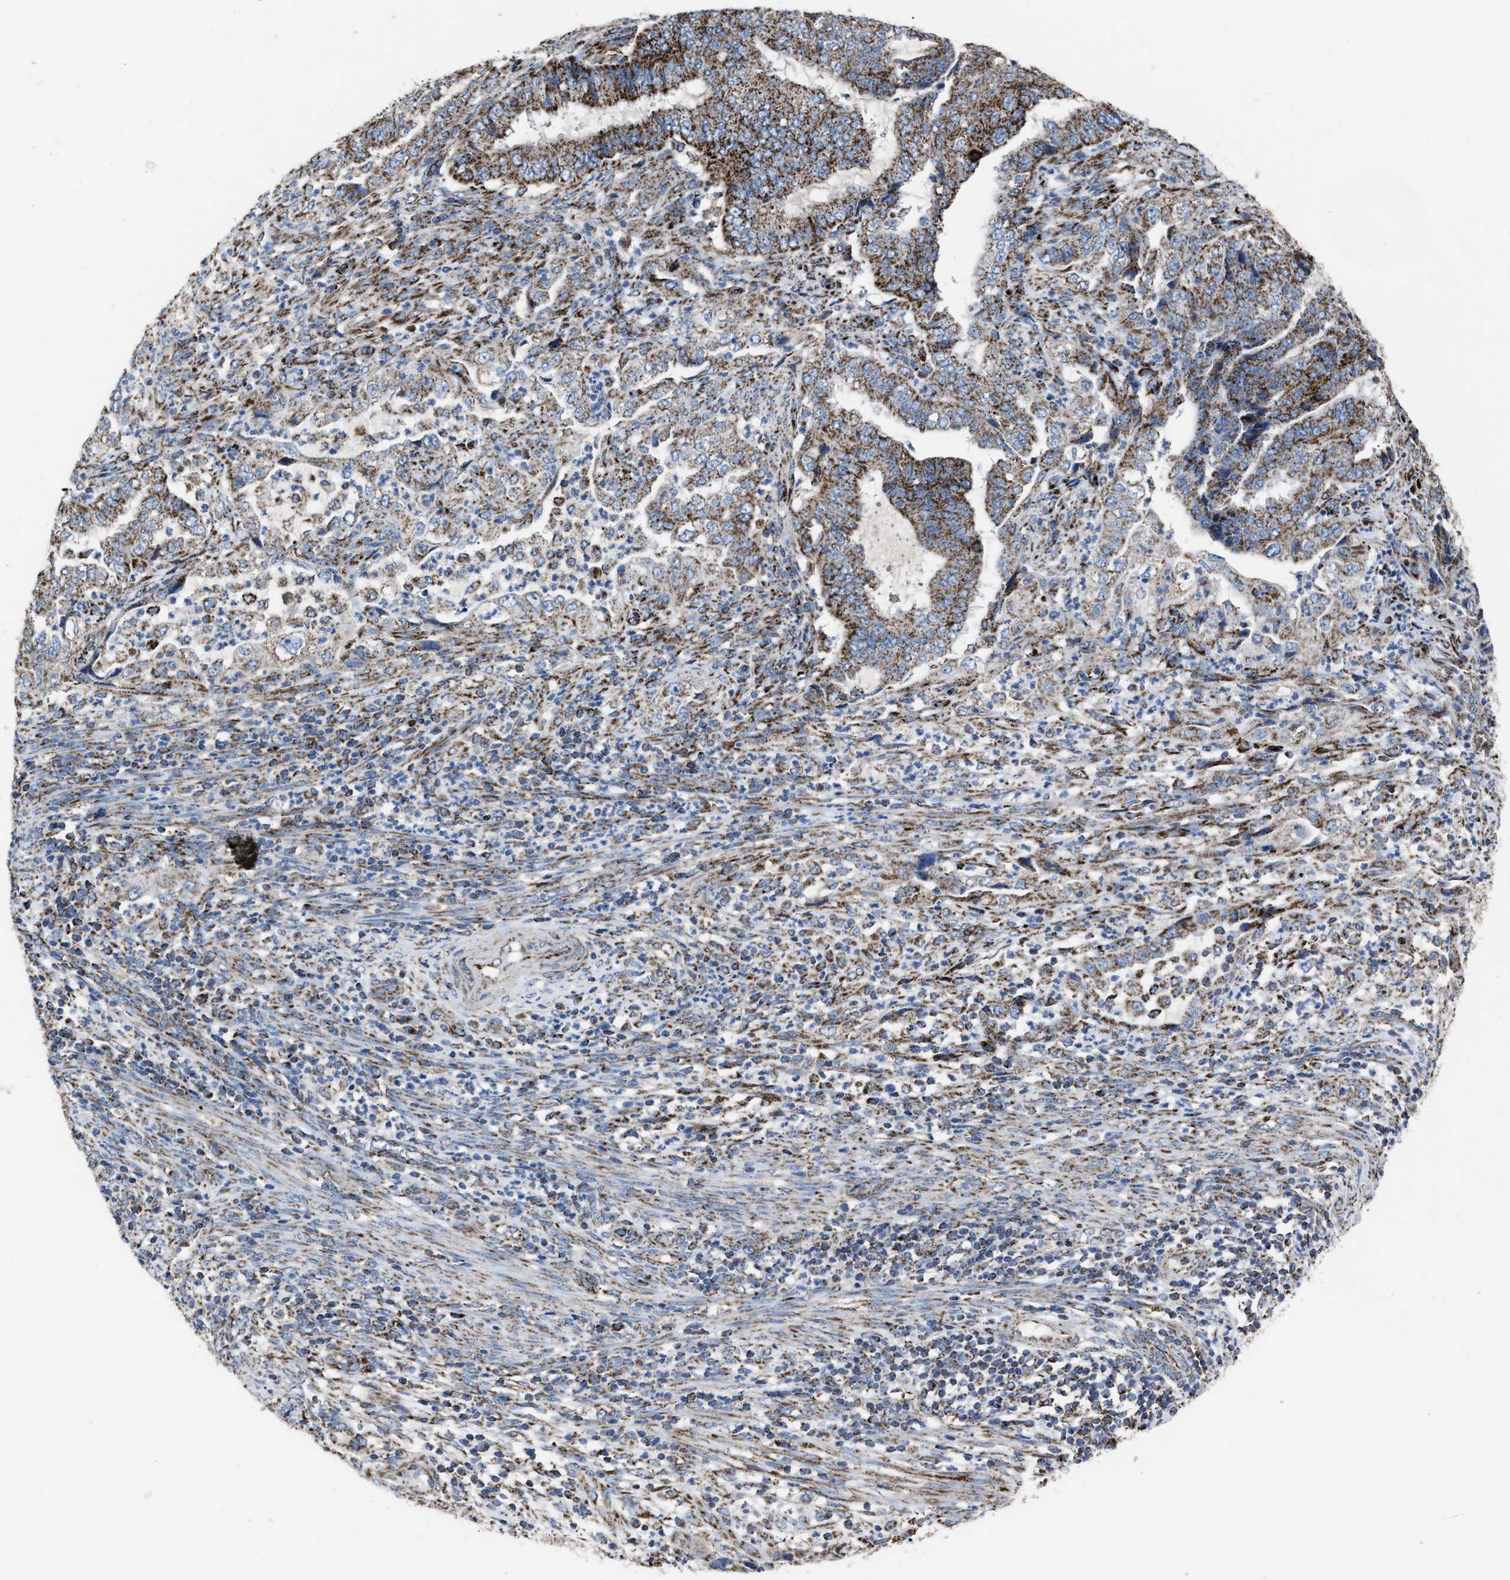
{"staining": {"intensity": "strong", "quantity": ">75%", "location": "cytoplasmic/membranous"}, "tissue": "endometrial cancer", "cell_type": "Tumor cells", "image_type": "cancer", "snomed": [{"axis": "morphology", "description": "Adenocarcinoma, NOS"}, {"axis": "topography", "description": "Endometrium"}], "caption": "Protein expression analysis of human endometrial adenocarcinoma reveals strong cytoplasmic/membranous positivity in approximately >75% of tumor cells.", "gene": "NDUFV3", "patient": {"sex": "female", "age": 51}}